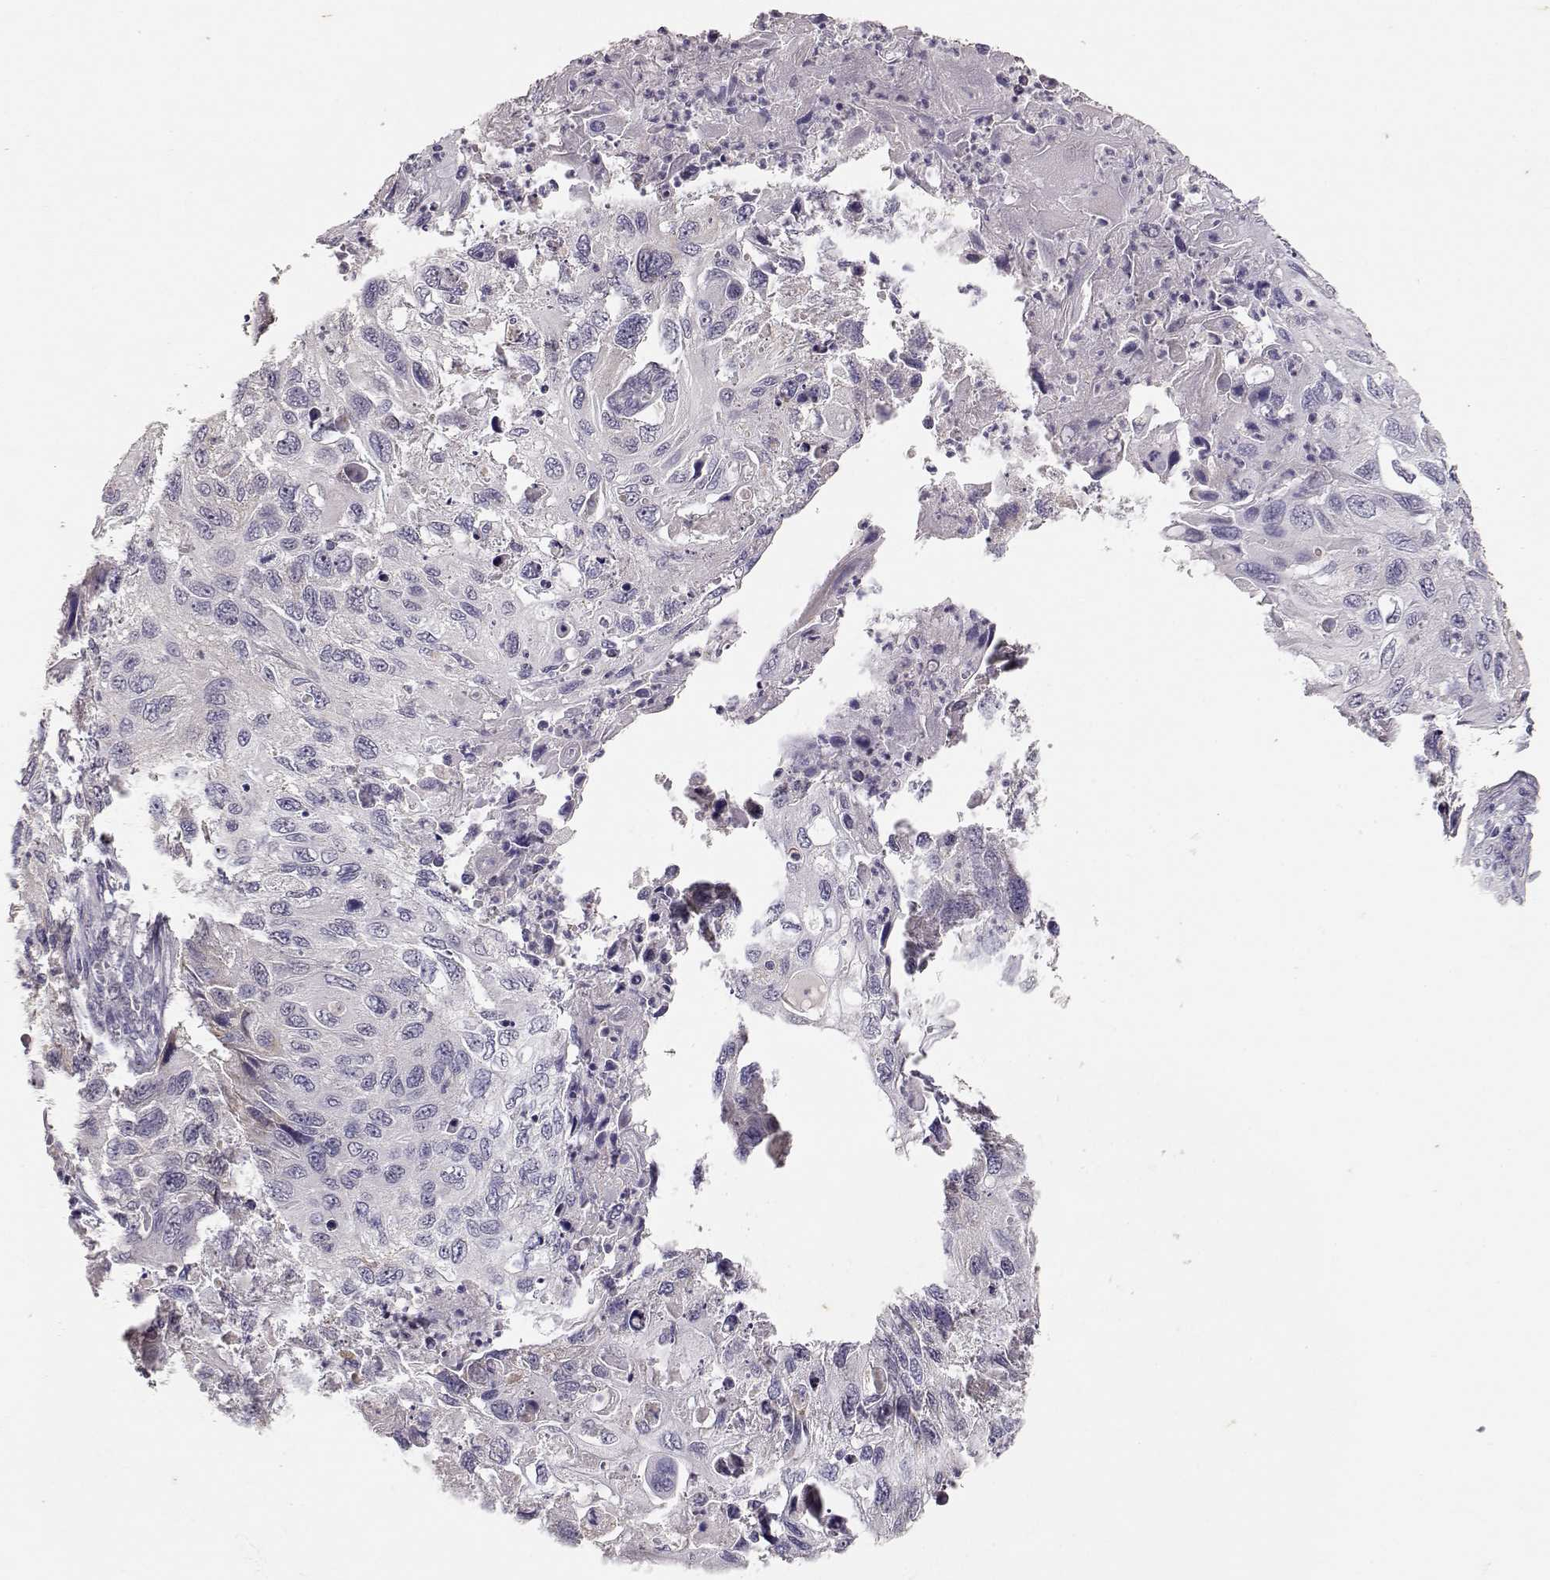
{"staining": {"intensity": "negative", "quantity": "none", "location": "none"}, "tissue": "cervical cancer", "cell_type": "Tumor cells", "image_type": "cancer", "snomed": [{"axis": "morphology", "description": "Squamous cell carcinoma, NOS"}, {"axis": "topography", "description": "Cervix"}], "caption": "Photomicrograph shows no significant protein expression in tumor cells of cervical cancer (squamous cell carcinoma).", "gene": "LAMA5", "patient": {"sex": "female", "age": 70}}